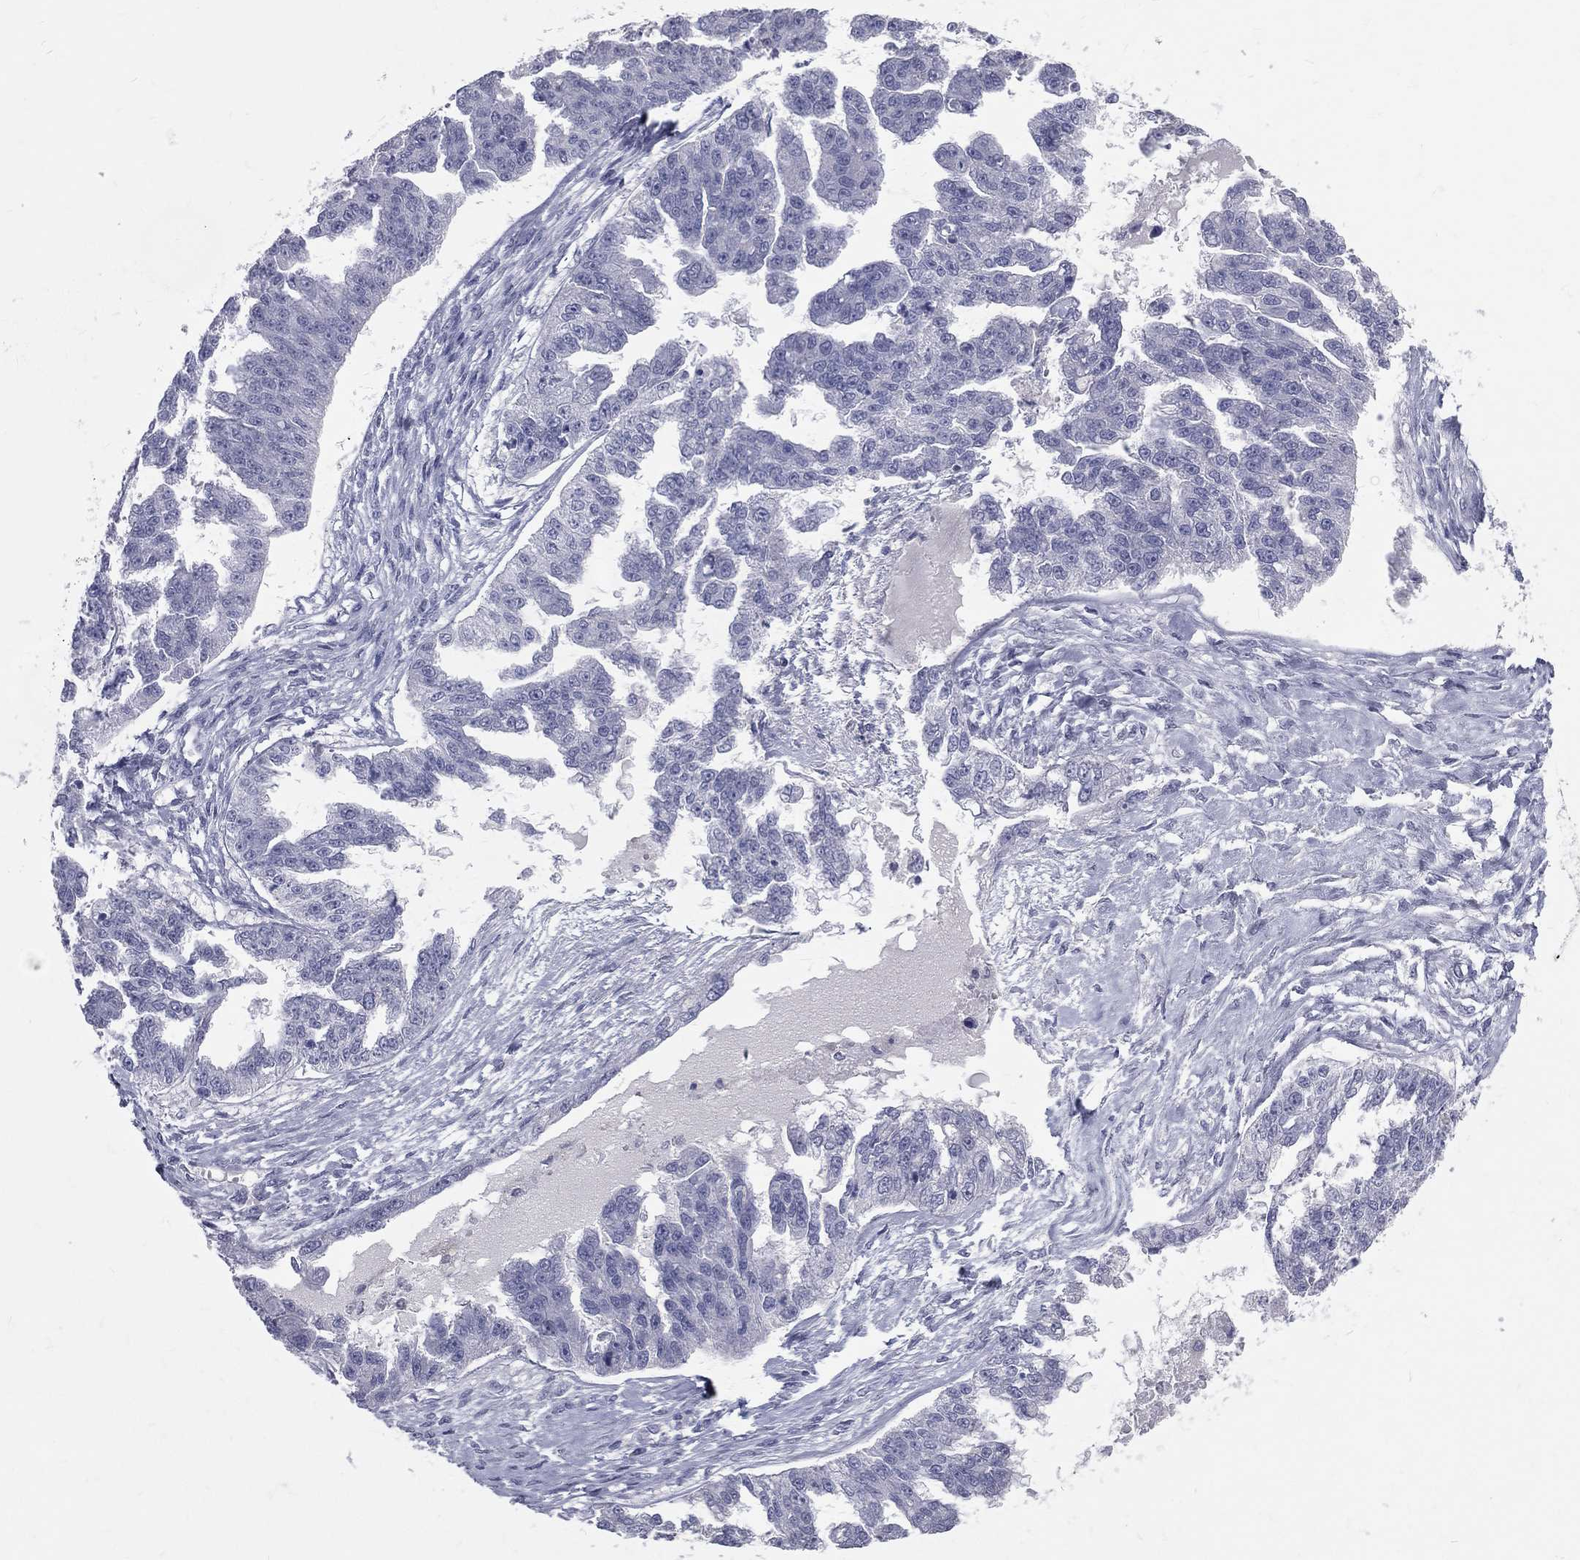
{"staining": {"intensity": "negative", "quantity": "none", "location": "none"}, "tissue": "ovarian cancer", "cell_type": "Tumor cells", "image_type": "cancer", "snomed": [{"axis": "morphology", "description": "Cystadenocarcinoma, serous, NOS"}, {"axis": "topography", "description": "Ovary"}], "caption": "IHC photomicrograph of neoplastic tissue: human ovarian cancer (serous cystadenocarcinoma) stained with DAB (3,3'-diaminobenzidine) demonstrates no significant protein expression in tumor cells.", "gene": "TFPI2", "patient": {"sex": "female", "age": 58}}